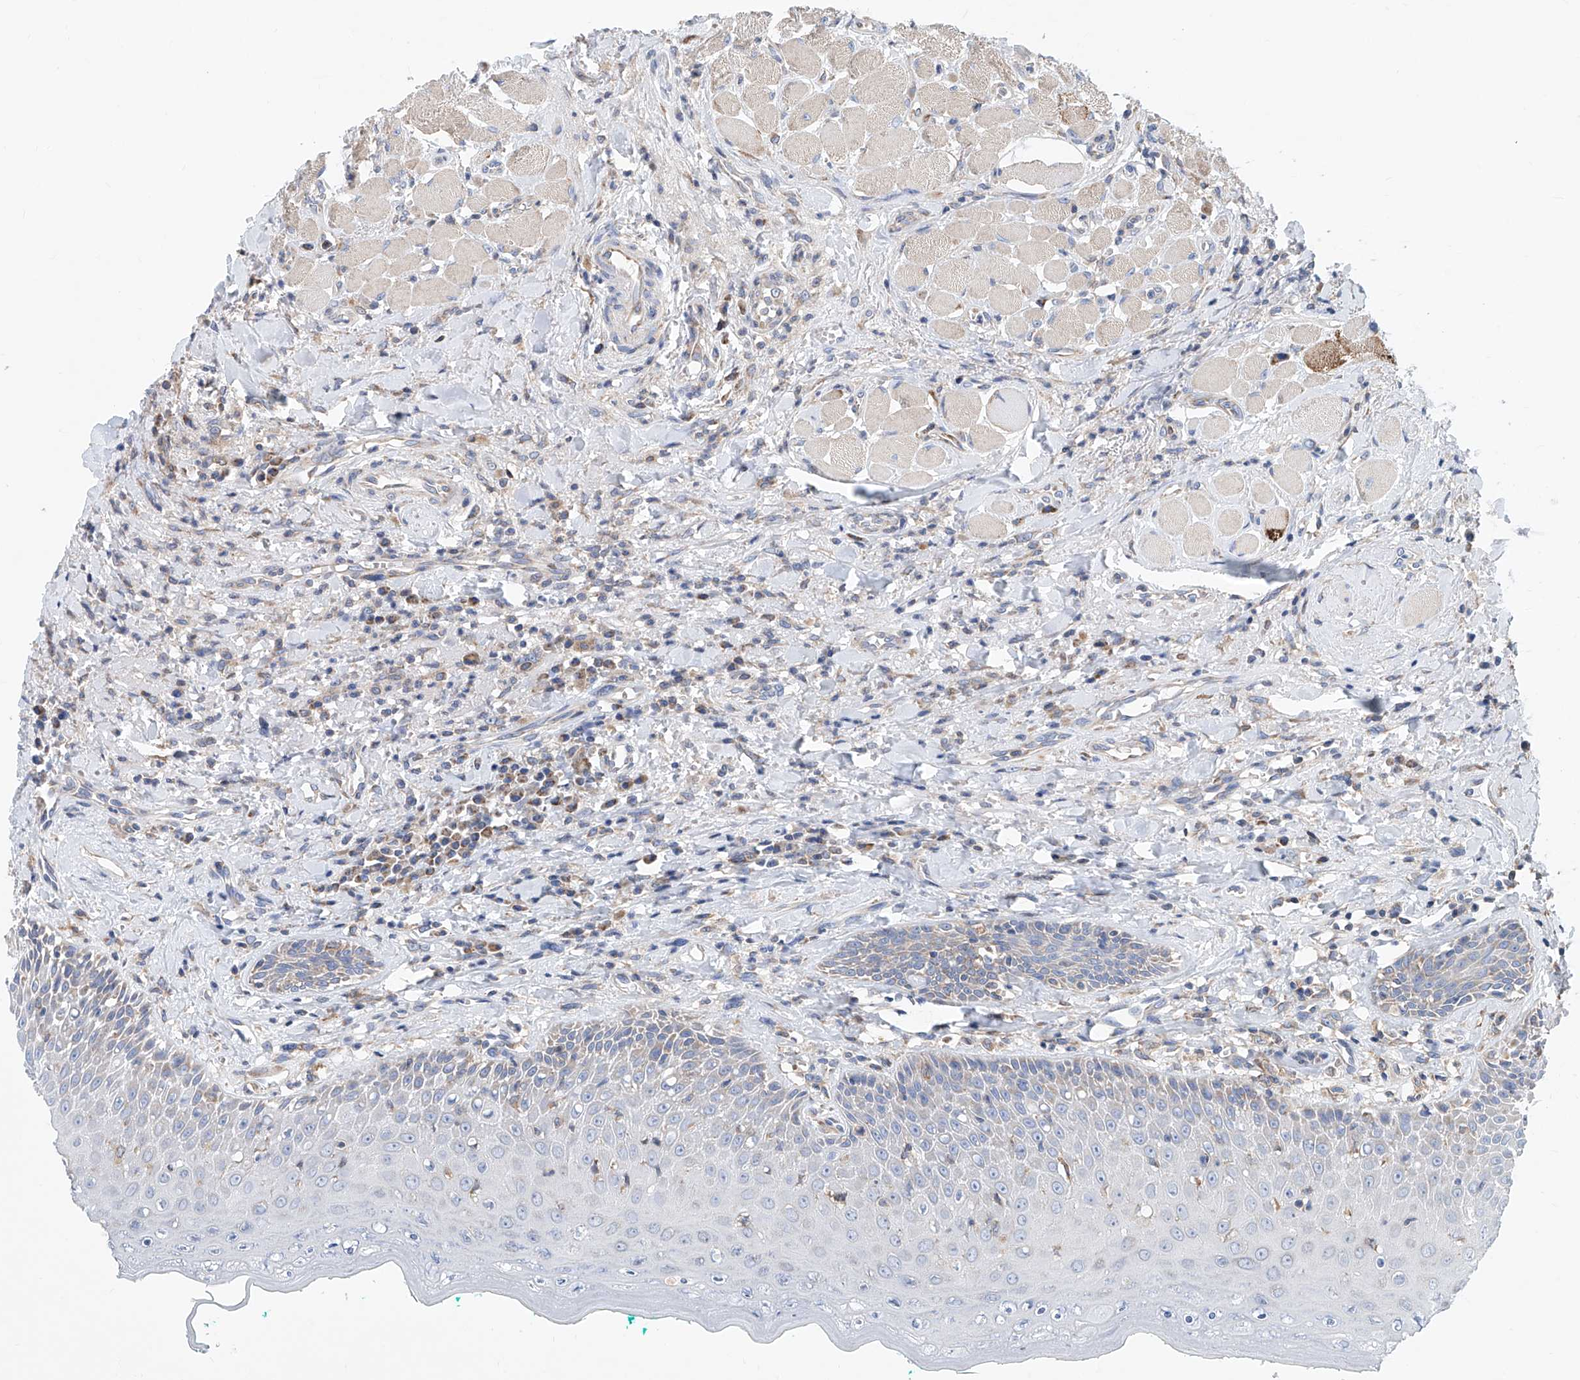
{"staining": {"intensity": "negative", "quantity": "none", "location": "none"}, "tissue": "oral mucosa", "cell_type": "Squamous epithelial cells", "image_type": "normal", "snomed": [{"axis": "morphology", "description": "Normal tissue, NOS"}, {"axis": "topography", "description": "Oral tissue"}], "caption": "DAB (3,3'-diaminobenzidine) immunohistochemical staining of benign human oral mucosa demonstrates no significant expression in squamous epithelial cells.", "gene": "MAD2L1", "patient": {"sex": "female", "age": 70}}